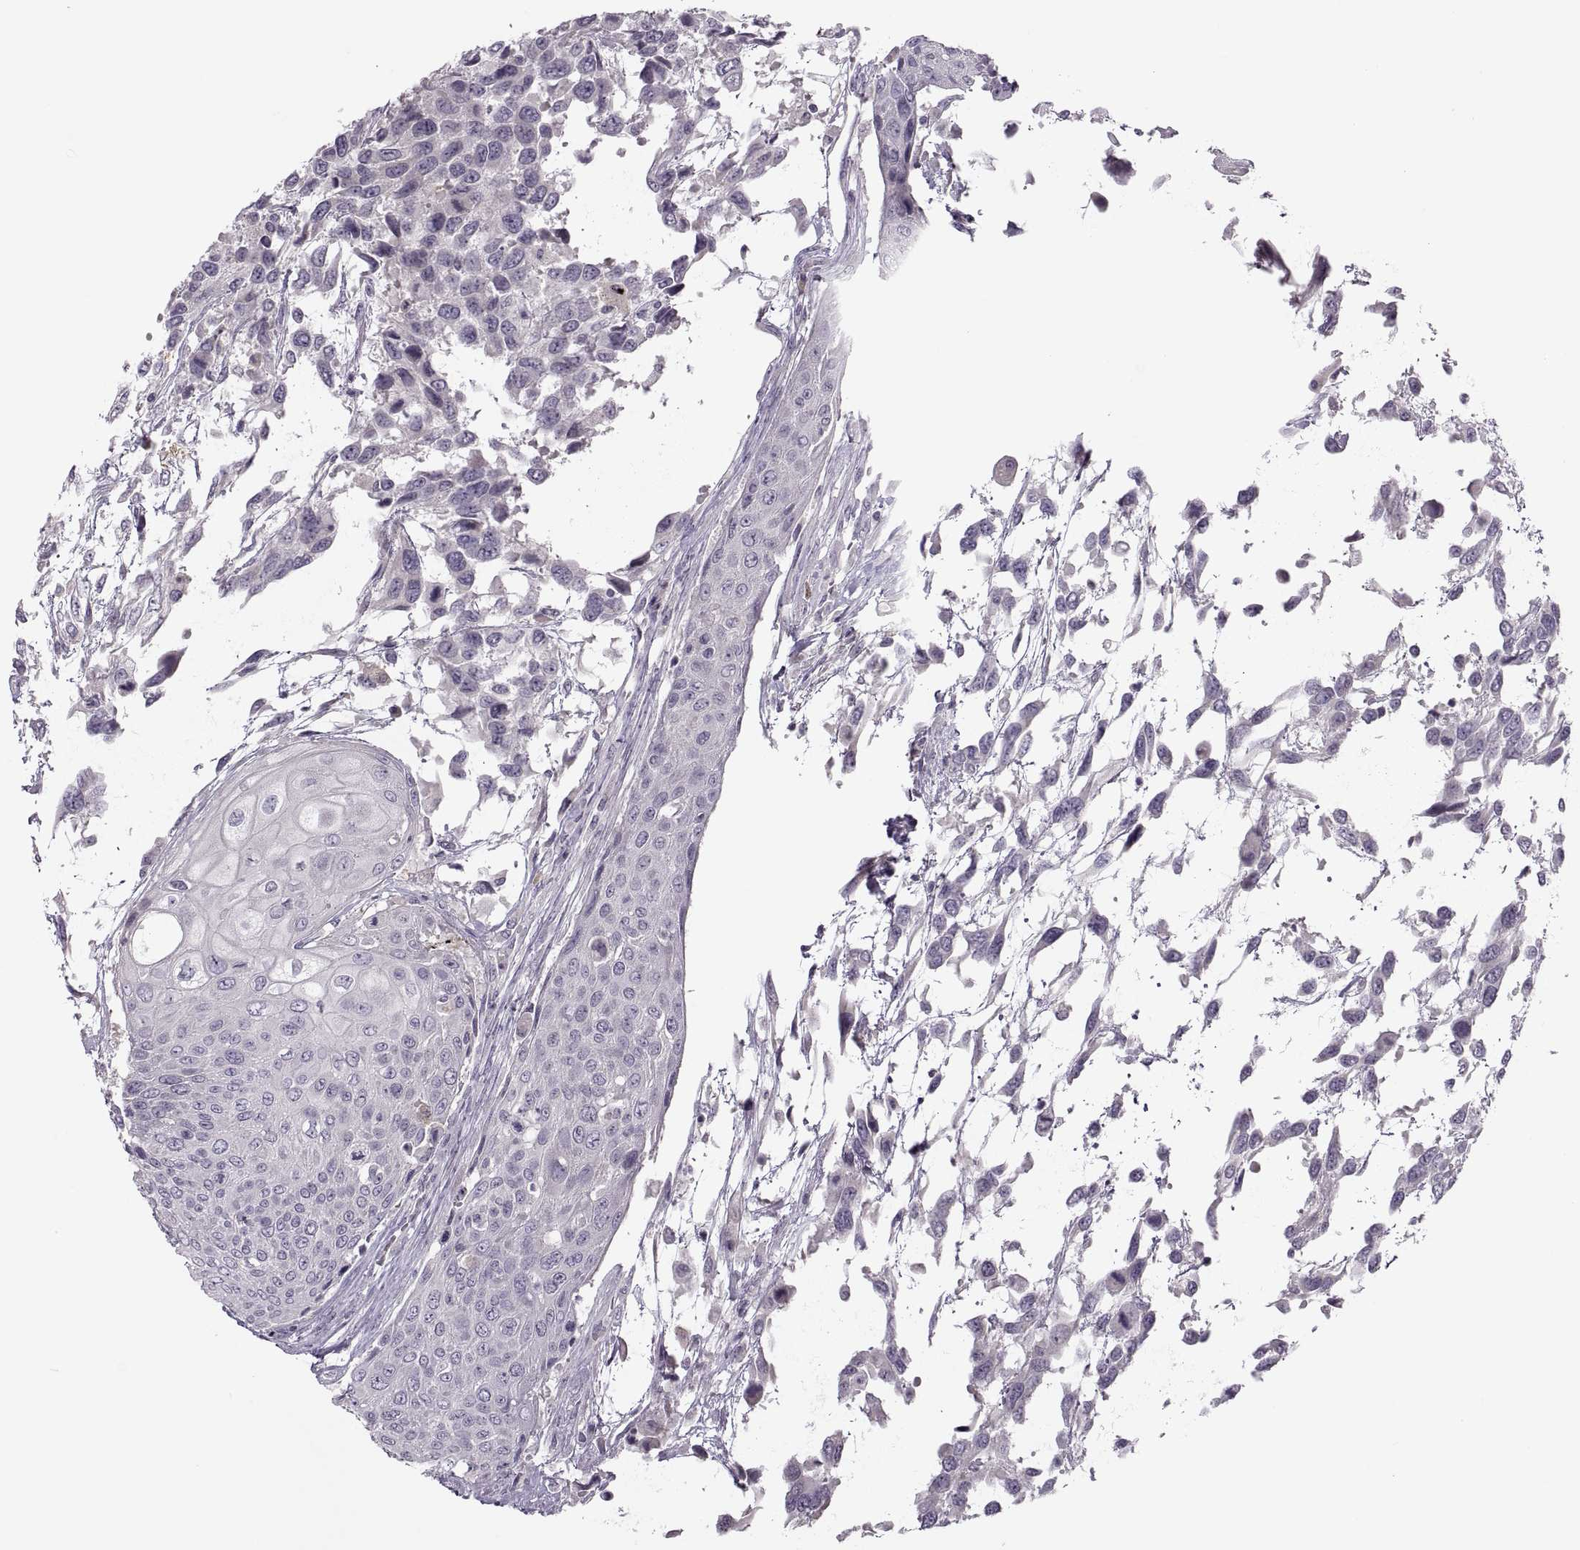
{"staining": {"intensity": "negative", "quantity": "none", "location": "none"}, "tissue": "urothelial cancer", "cell_type": "Tumor cells", "image_type": "cancer", "snomed": [{"axis": "morphology", "description": "Urothelial carcinoma, High grade"}, {"axis": "topography", "description": "Urinary bladder"}], "caption": "Immunohistochemistry image of neoplastic tissue: human high-grade urothelial carcinoma stained with DAB exhibits no significant protein positivity in tumor cells.", "gene": "H2AP", "patient": {"sex": "female", "age": 70}}